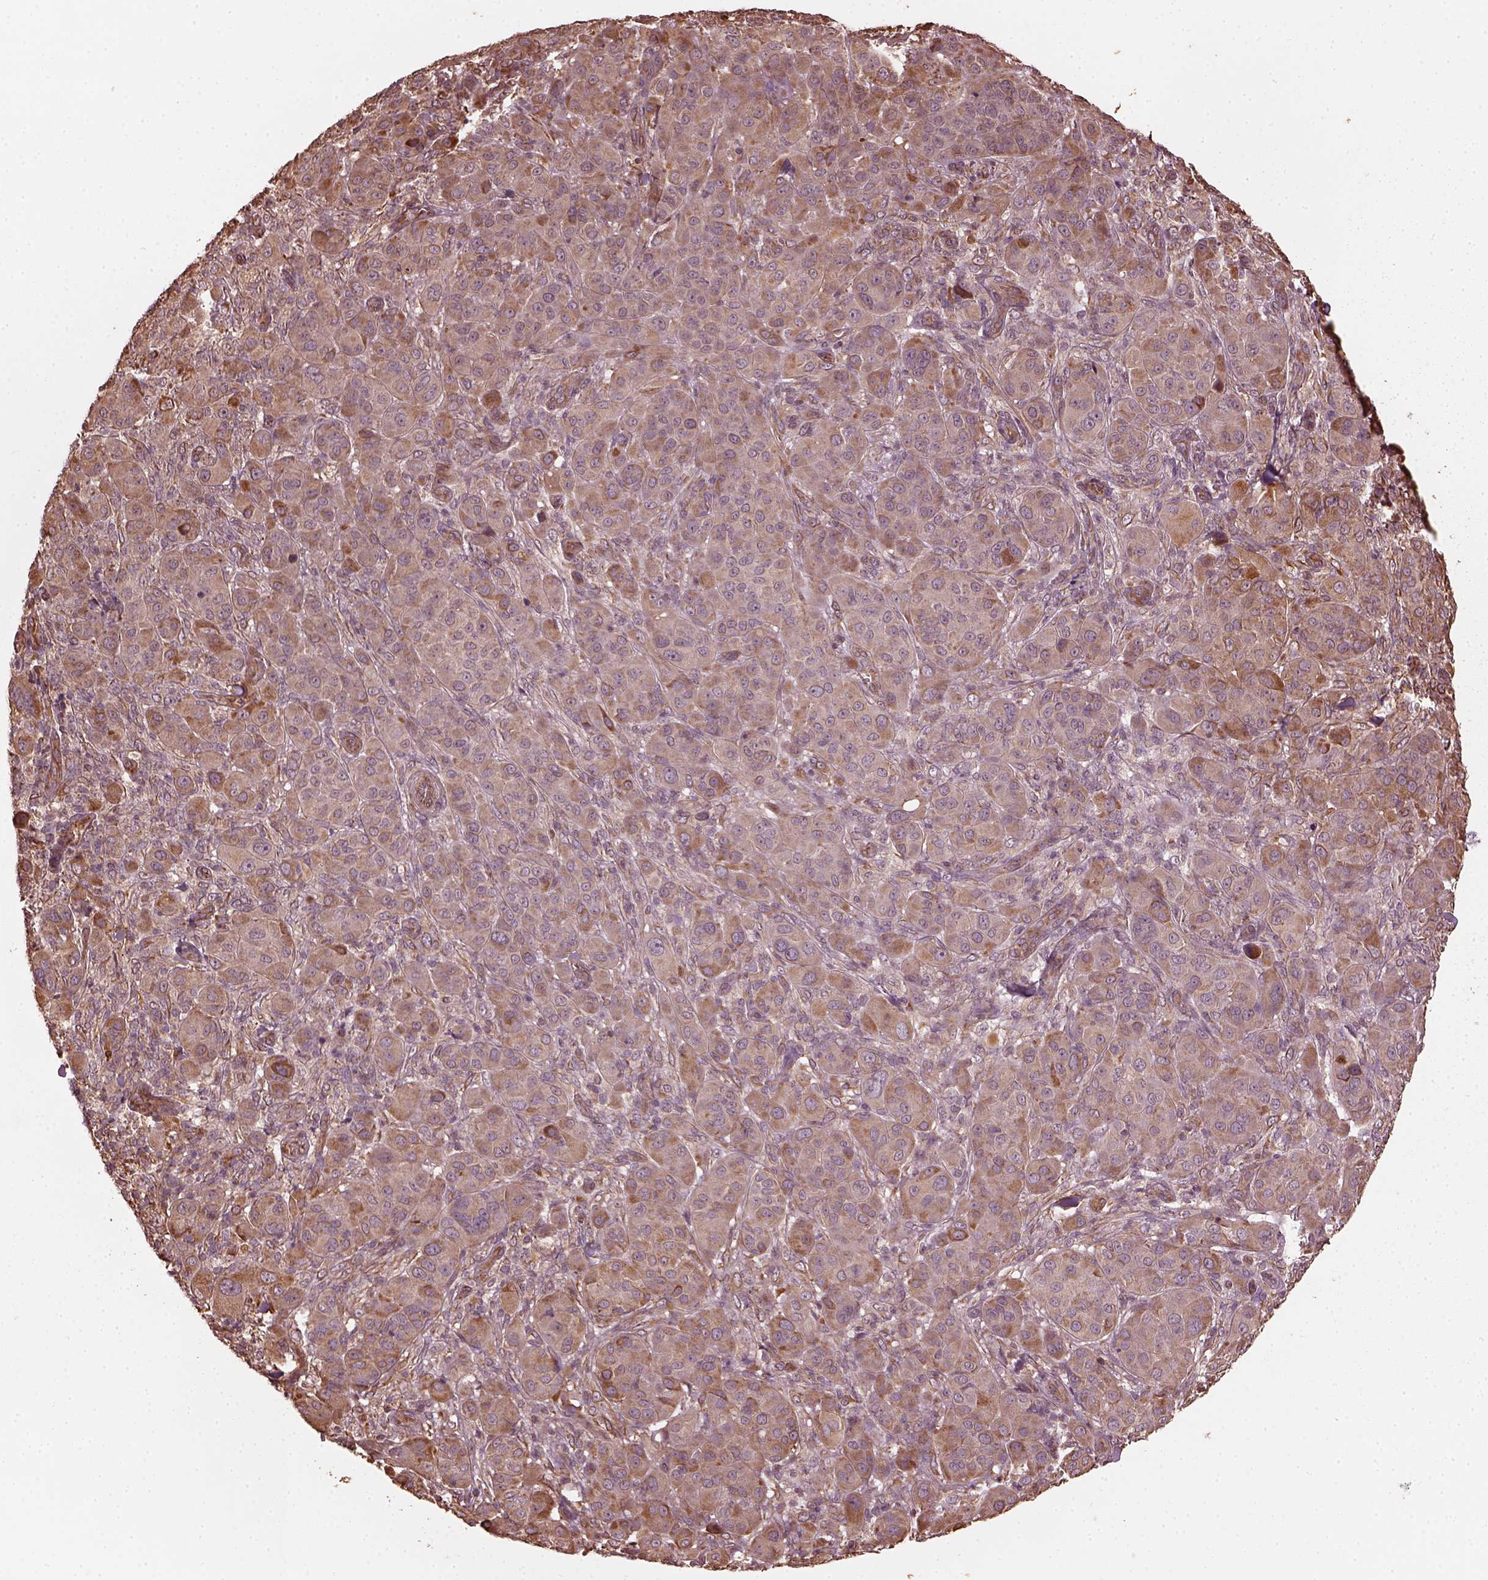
{"staining": {"intensity": "moderate", "quantity": "25%-75%", "location": "cytoplasmic/membranous"}, "tissue": "melanoma", "cell_type": "Tumor cells", "image_type": "cancer", "snomed": [{"axis": "morphology", "description": "Malignant melanoma, NOS"}, {"axis": "topography", "description": "Skin"}], "caption": "This is an image of immunohistochemistry (IHC) staining of malignant melanoma, which shows moderate positivity in the cytoplasmic/membranous of tumor cells.", "gene": "GTPBP1", "patient": {"sex": "female", "age": 87}}